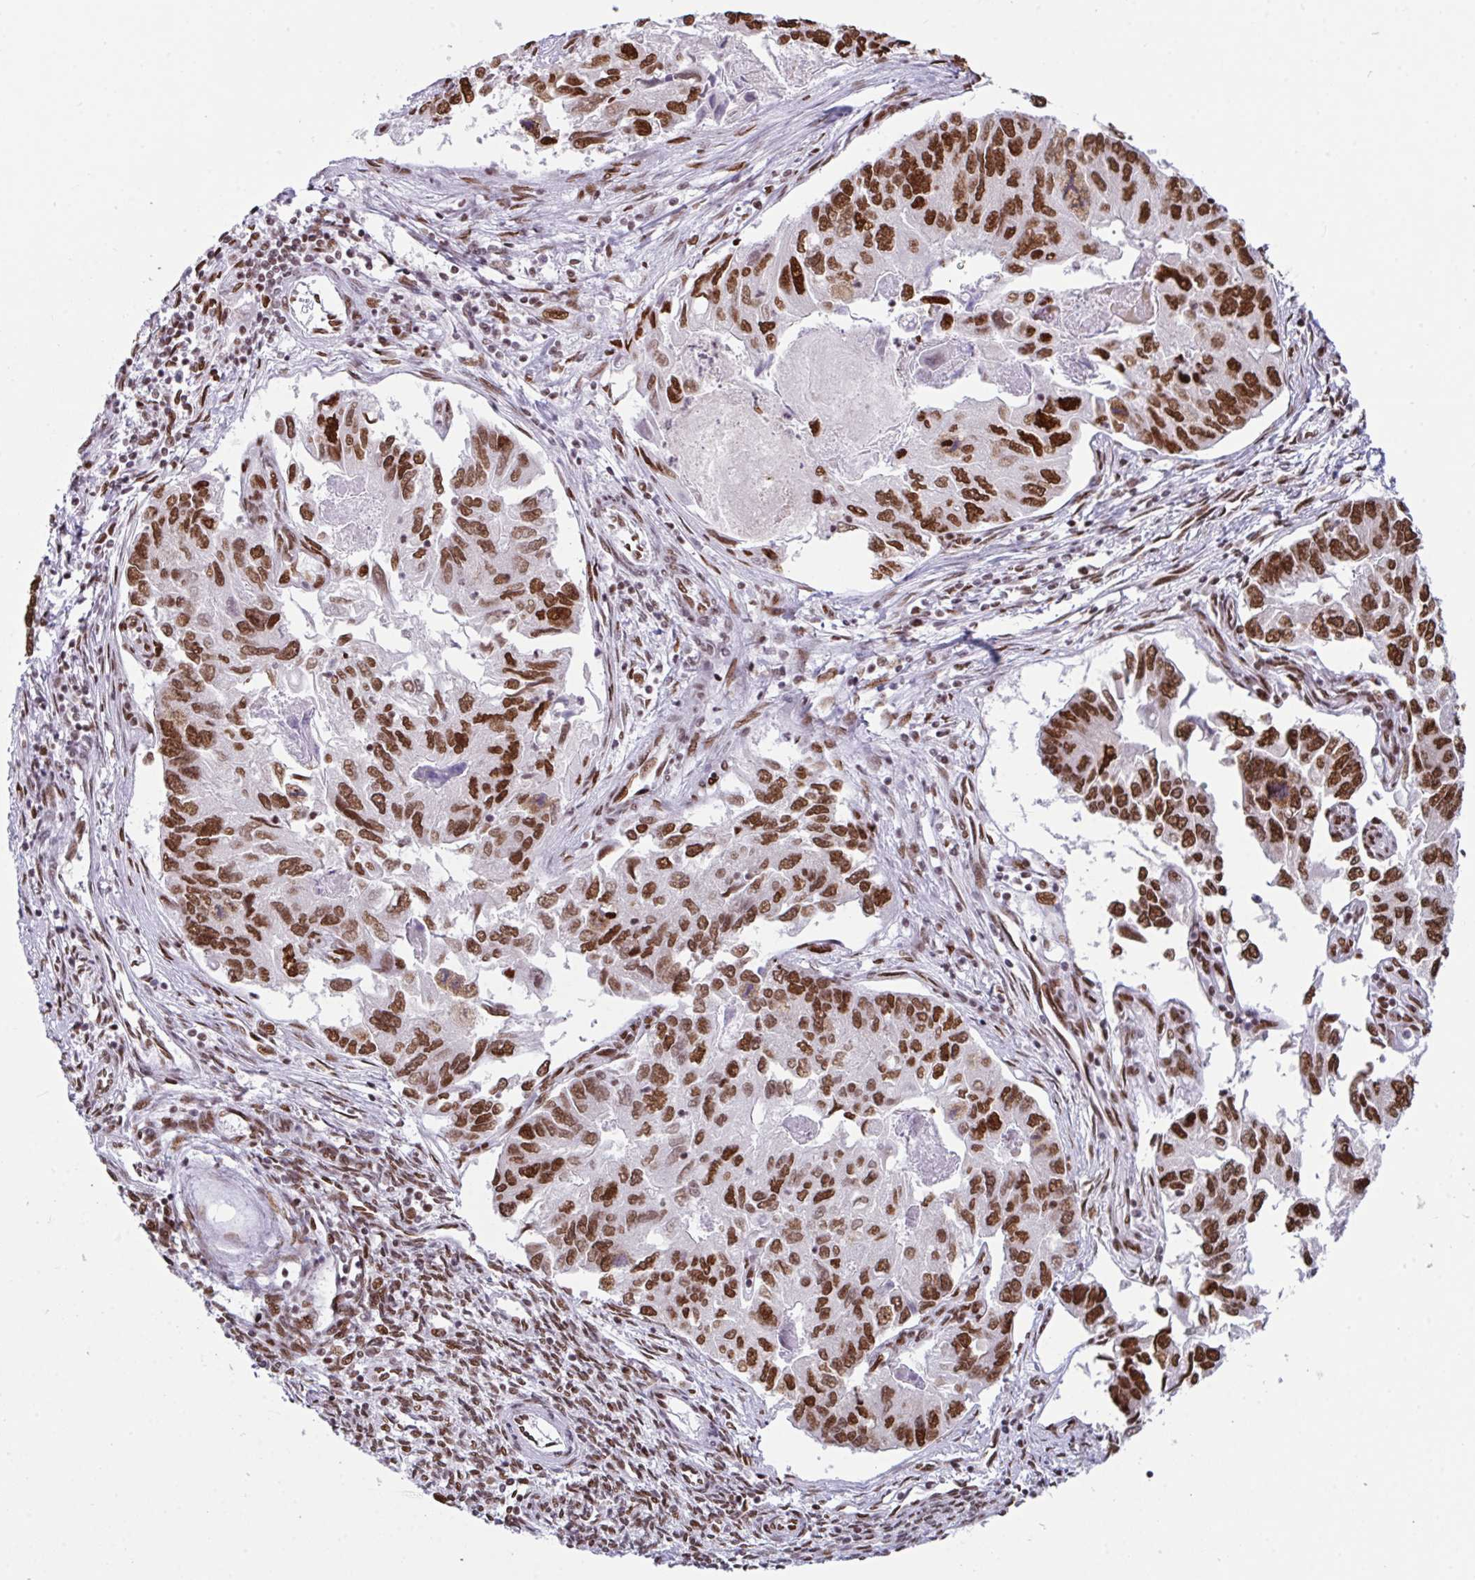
{"staining": {"intensity": "strong", "quantity": ">75%", "location": "nuclear"}, "tissue": "endometrial cancer", "cell_type": "Tumor cells", "image_type": "cancer", "snomed": [{"axis": "morphology", "description": "Carcinoma, NOS"}, {"axis": "topography", "description": "Uterus"}], "caption": "Immunohistochemistry (IHC) (DAB (3,3'-diaminobenzidine)) staining of endometrial cancer (carcinoma) exhibits strong nuclear protein positivity in about >75% of tumor cells. (IHC, brightfield microscopy, high magnification).", "gene": "CLP1", "patient": {"sex": "female", "age": 76}}